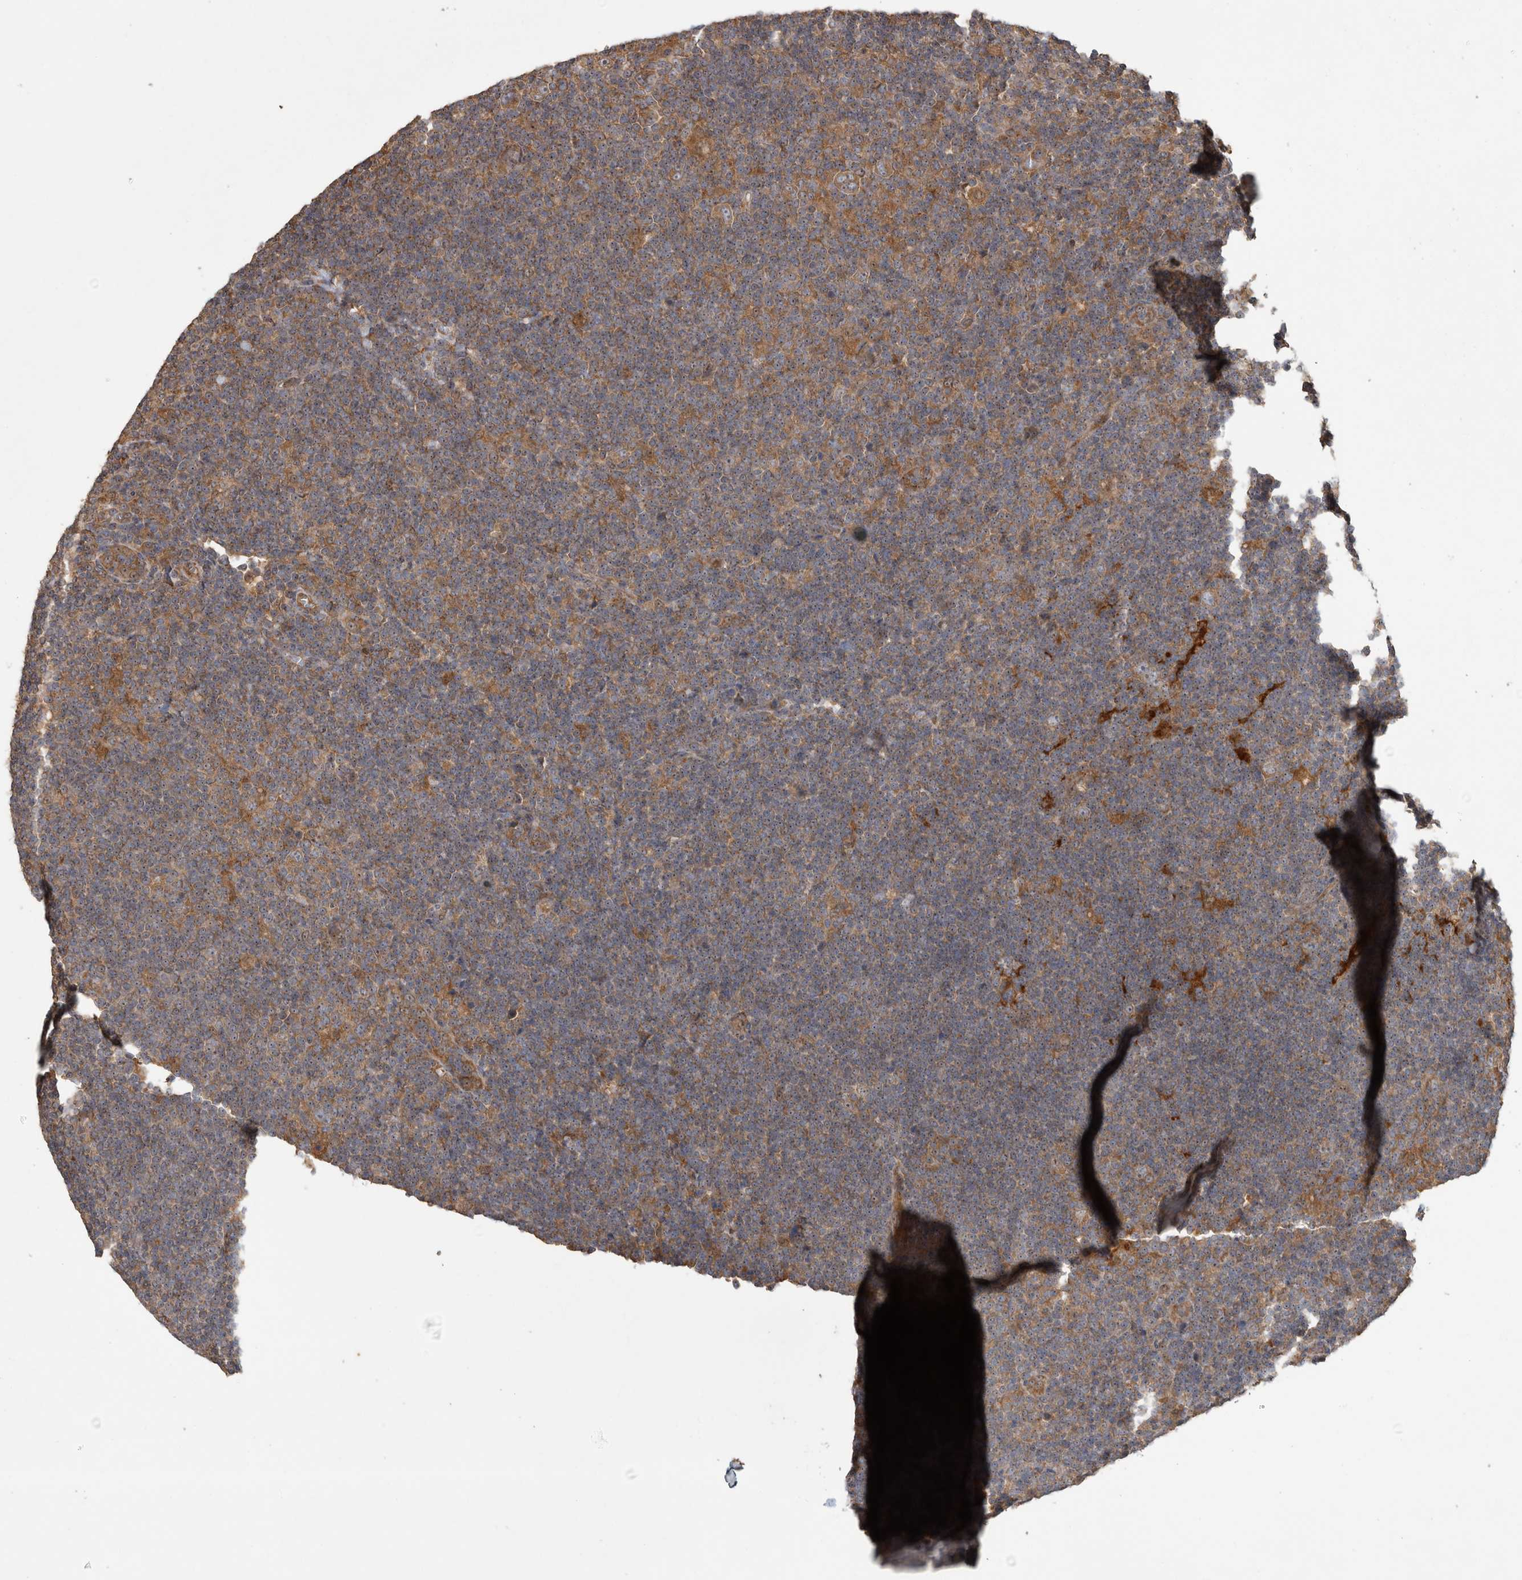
{"staining": {"intensity": "moderate", "quantity": ">75%", "location": "cytoplasmic/membranous"}, "tissue": "lymphoma", "cell_type": "Tumor cells", "image_type": "cancer", "snomed": [{"axis": "morphology", "description": "Hodgkin's disease, NOS"}, {"axis": "topography", "description": "Lymph node"}], "caption": "Protein expression analysis of human lymphoma reveals moderate cytoplasmic/membranous expression in about >75% of tumor cells.", "gene": "ATXN2", "patient": {"sex": "female", "age": 57}}